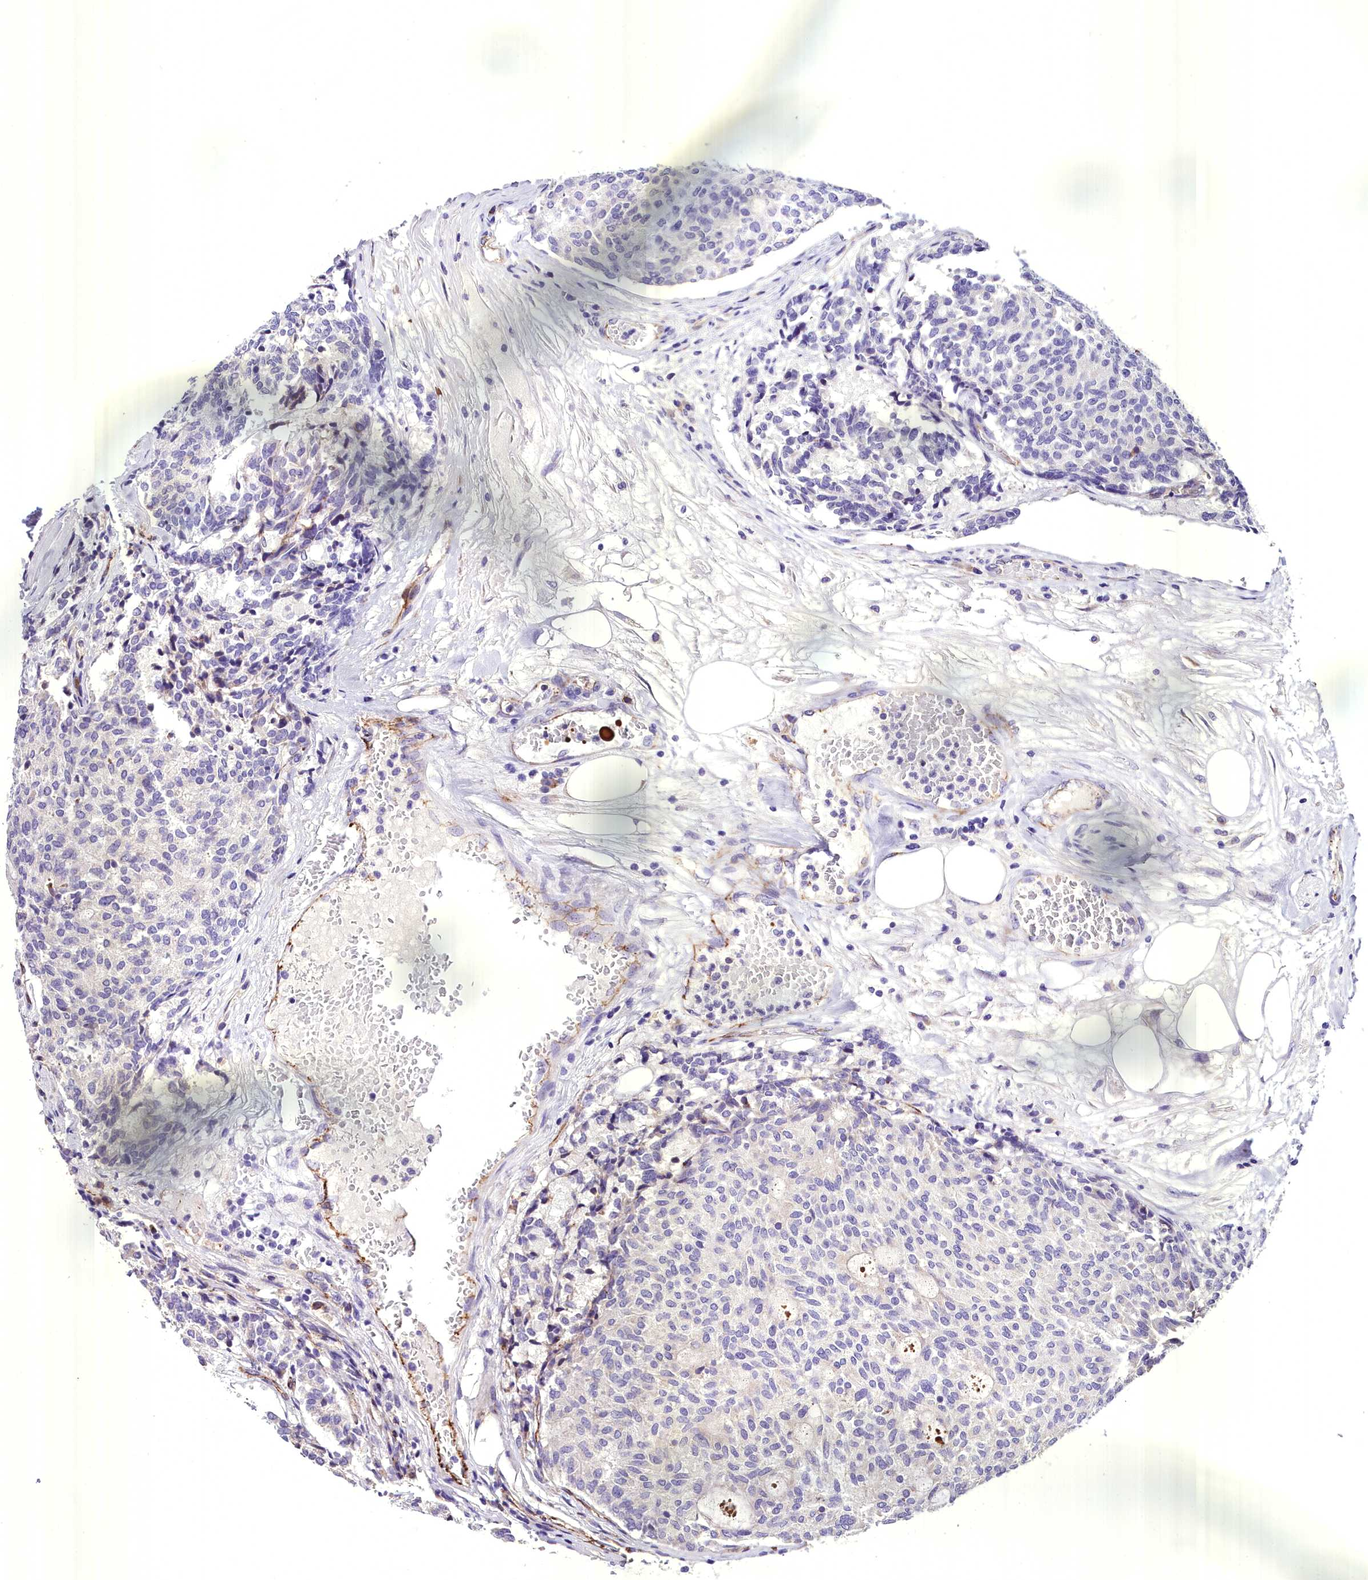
{"staining": {"intensity": "negative", "quantity": "none", "location": "none"}, "tissue": "carcinoid", "cell_type": "Tumor cells", "image_type": "cancer", "snomed": [{"axis": "morphology", "description": "Carcinoid, malignant, NOS"}, {"axis": "topography", "description": "Pancreas"}], "caption": "This is a photomicrograph of immunohistochemistry (IHC) staining of malignant carcinoid, which shows no staining in tumor cells. (Brightfield microscopy of DAB IHC at high magnification).", "gene": "MS4A18", "patient": {"sex": "female", "age": 54}}